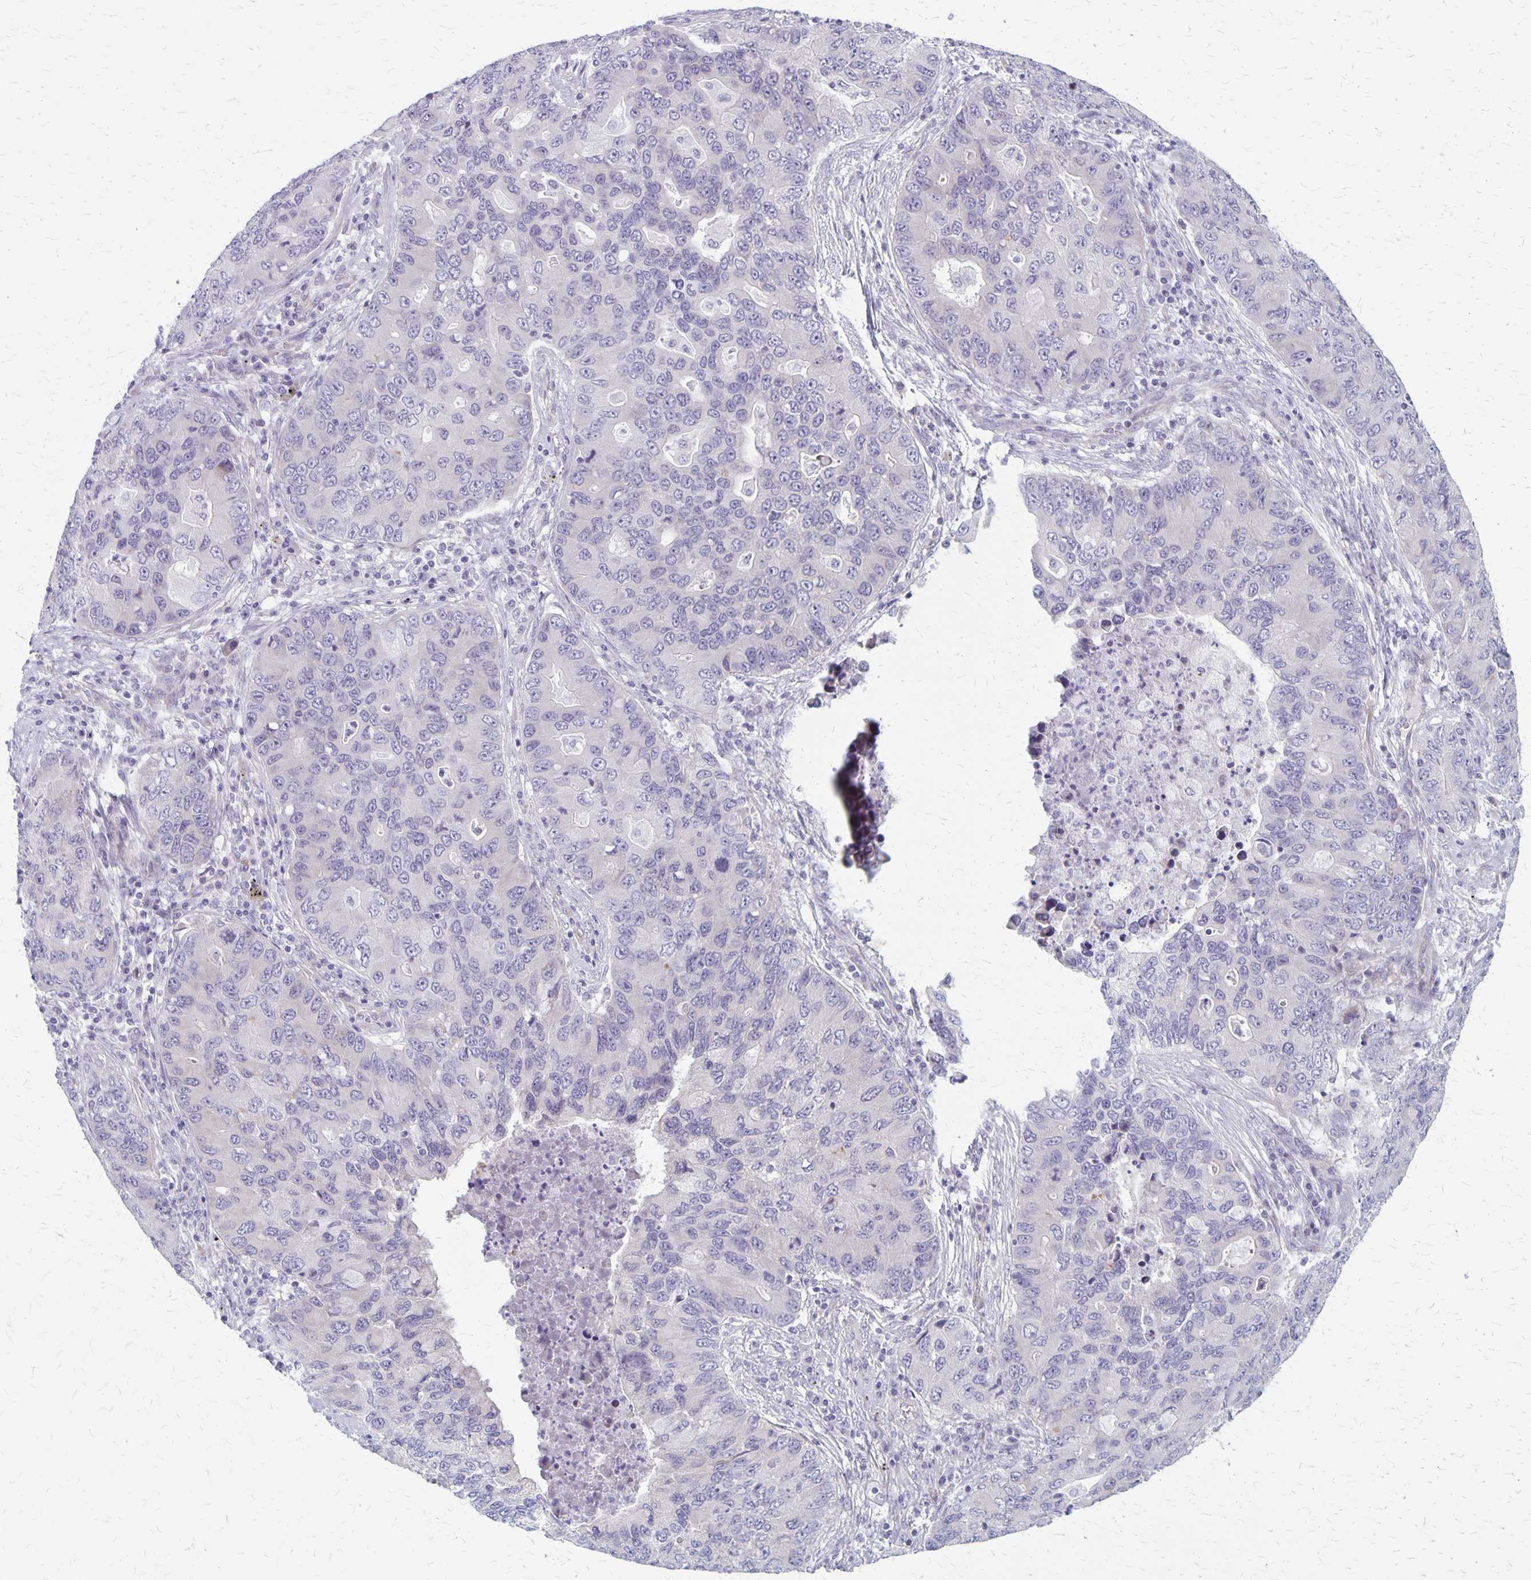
{"staining": {"intensity": "negative", "quantity": "none", "location": "none"}, "tissue": "lung cancer", "cell_type": "Tumor cells", "image_type": "cancer", "snomed": [{"axis": "morphology", "description": "Adenocarcinoma, NOS"}, {"axis": "morphology", "description": "Adenocarcinoma, metastatic, NOS"}, {"axis": "topography", "description": "Lymph node"}, {"axis": "topography", "description": "Lung"}], "caption": "Tumor cells are negative for brown protein staining in lung adenocarcinoma. (Brightfield microscopy of DAB (3,3'-diaminobenzidine) IHC at high magnification).", "gene": "HOMER1", "patient": {"sex": "female", "age": 54}}